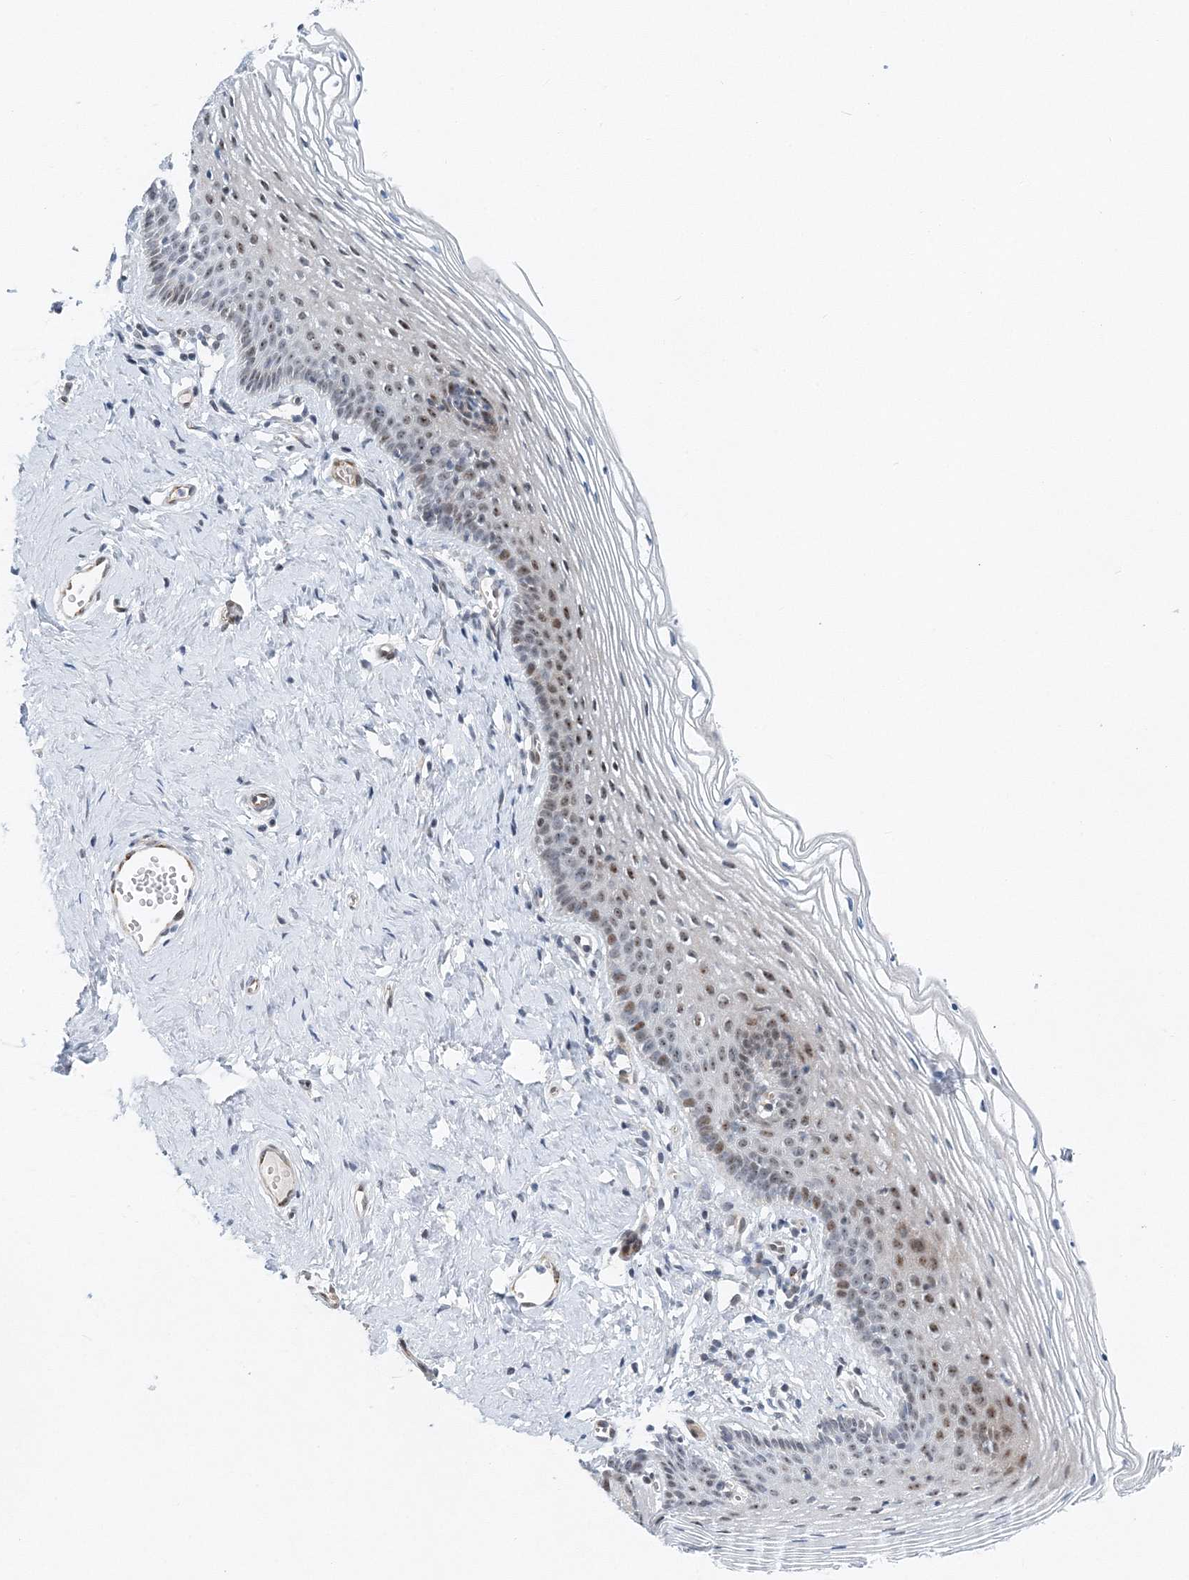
{"staining": {"intensity": "moderate", "quantity": "25%-75%", "location": "nuclear"}, "tissue": "vagina", "cell_type": "Squamous epithelial cells", "image_type": "normal", "snomed": [{"axis": "morphology", "description": "Normal tissue, NOS"}, {"axis": "topography", "description": "Vagina"}], "caption": "Protein staining by immunohistochemistry demonstrates moderate nuclear staining in approximately 25%-75% of squamous epithelial cells in unremarkable vagina. (DAB (3,3'-diaminobenzidine) IHC with brightfield microscopy, high magnification).", "gene": "UIMC1", "patient": {"sex": "female", "age": 32}}